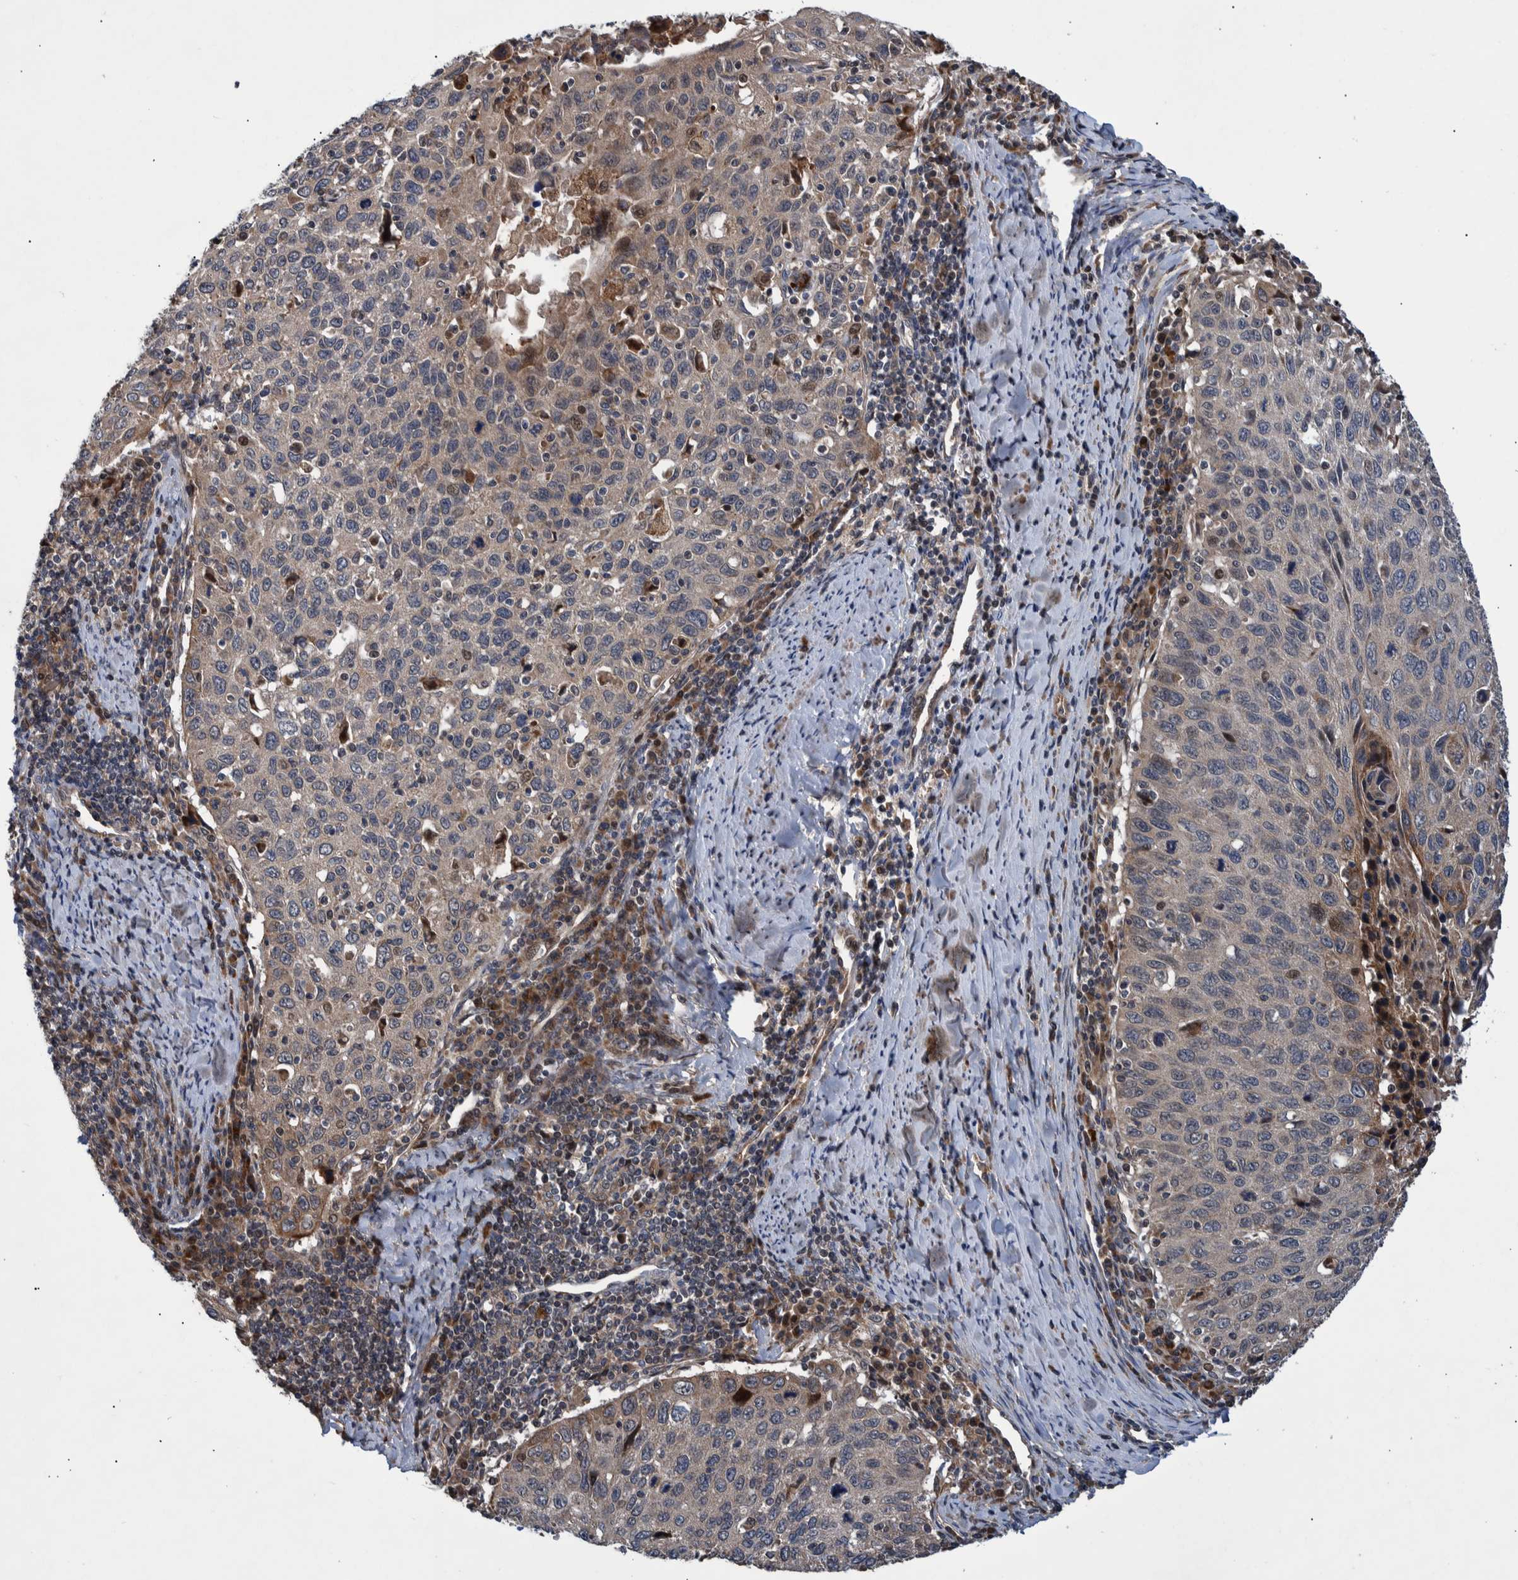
{"staining": {"intensity": "moderate", "quantity": "<25%", "location": "nuclear"}, "tissue": "cervical cancer", "cell_type": "Tumor cells", "image_type": "cancer", "snomed": [{"axis": "morphology", "description": "Squamous cell carcinoma, NOS"}, {"axis": "topography", "description": "Cervix"}], "caption": "This image demonstrates cervical cancer (squamous cell carcinoma) stained with IHC to label a protein in brown. The nuclear of tumor cells show moderate positivity for the protein. Nuclei are counter-stained blue.", "gene": "B3GNTL1", "patient": {"sex": "female", "age": 53}}